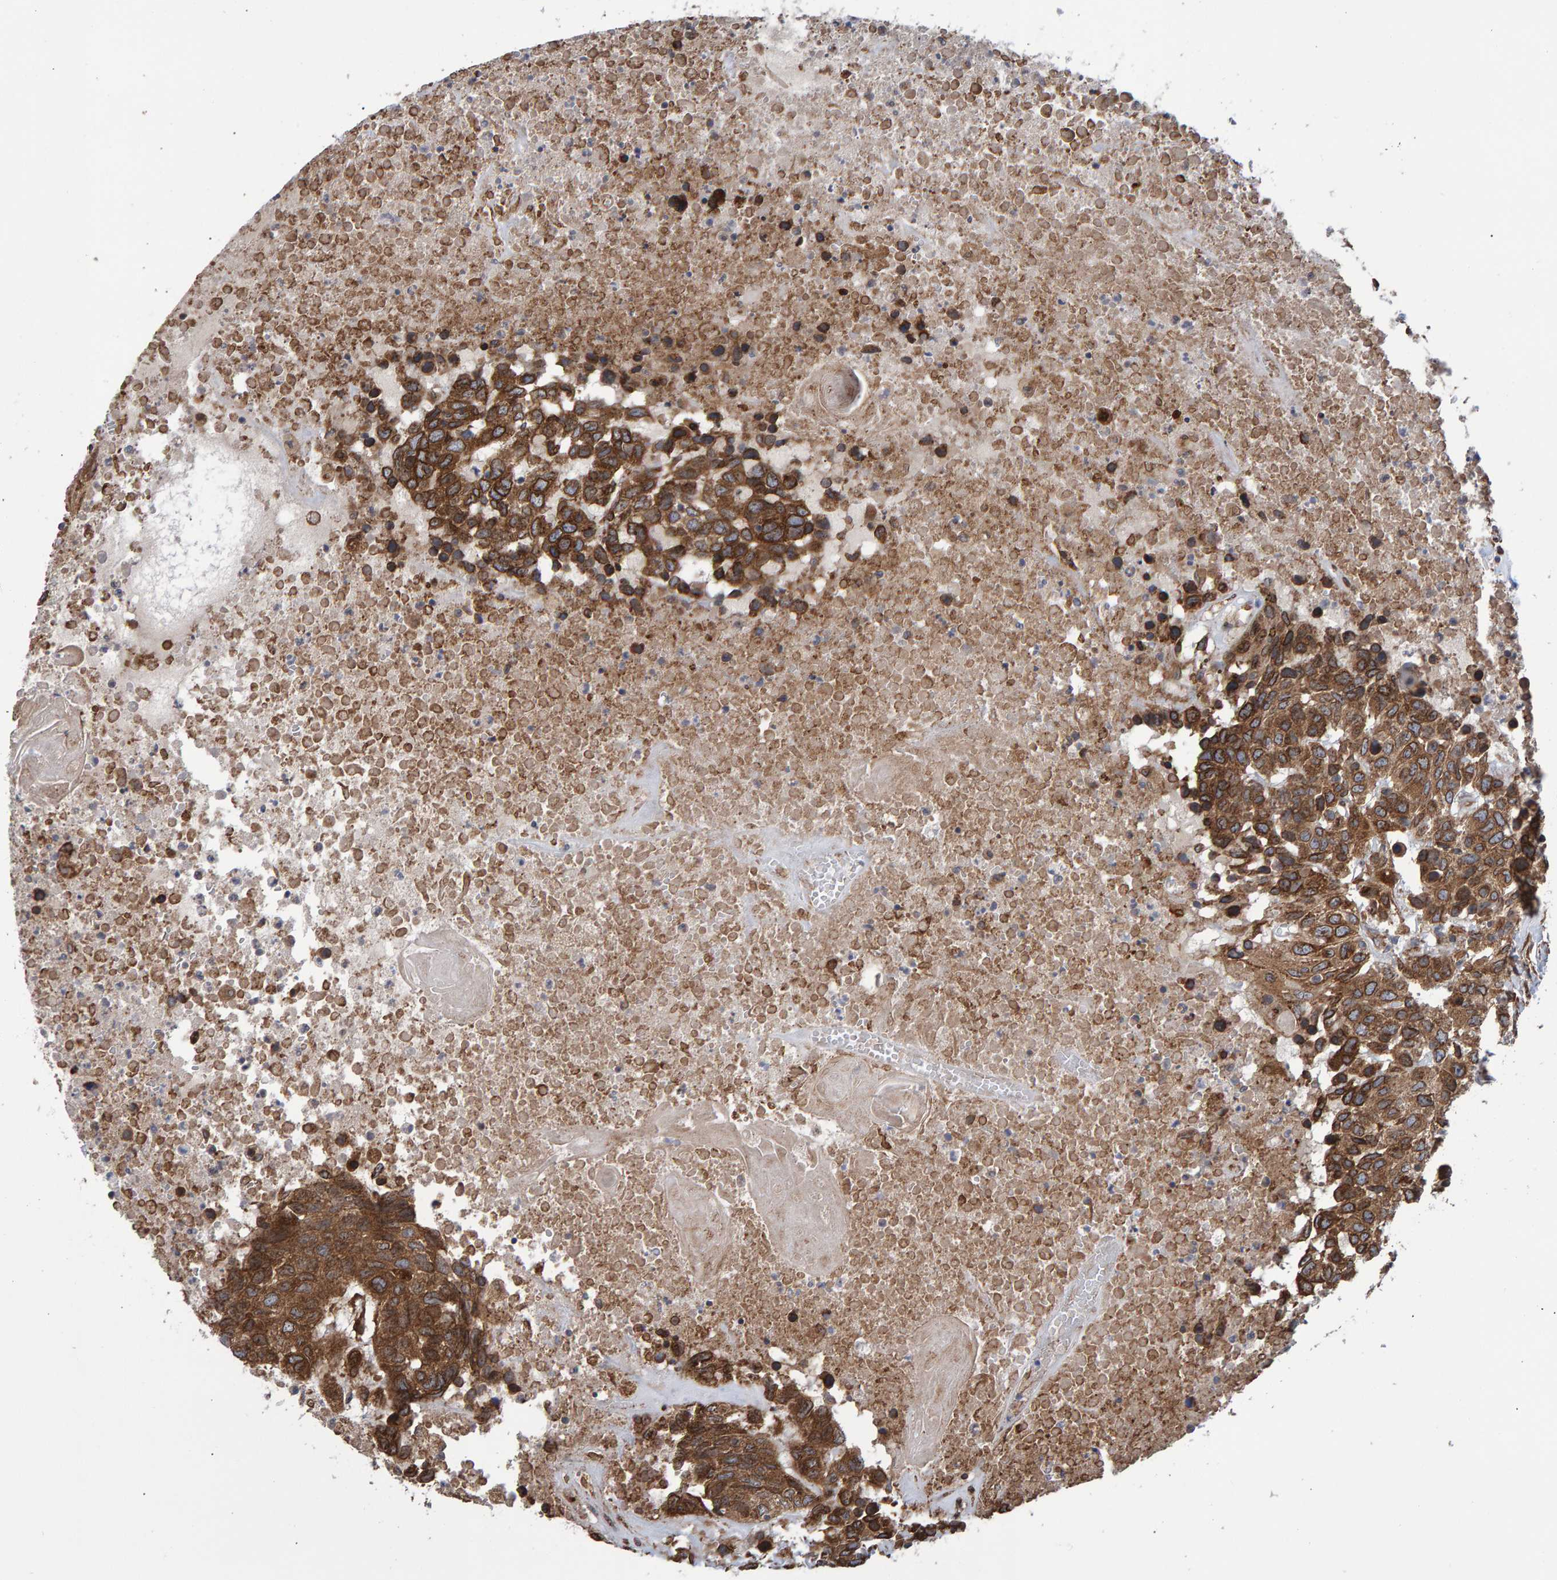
{"staining": {"intensity": "strong", "quantity": ">75%", "location": "cytoplasmic/membranous"}, "tissue": "head and neck cancer", "cell_type": "Tumor cells", "image_type": "cancer", "snomed": [{"axis": "morphology", "description": "Squamous cell carcinoma, NOS"}, {"axis": "topography", "description": "Head-Neck"}], "caption": "This micrograph reveals immunohistochemistry (IHC) staining of squamous cell carcinoma (head and neck), with high strong cytoplasmic/membranous staining in about >75% of tumor cells.", "gene": "FAM117A", "patient": {"sex": "male", "age": 66}}